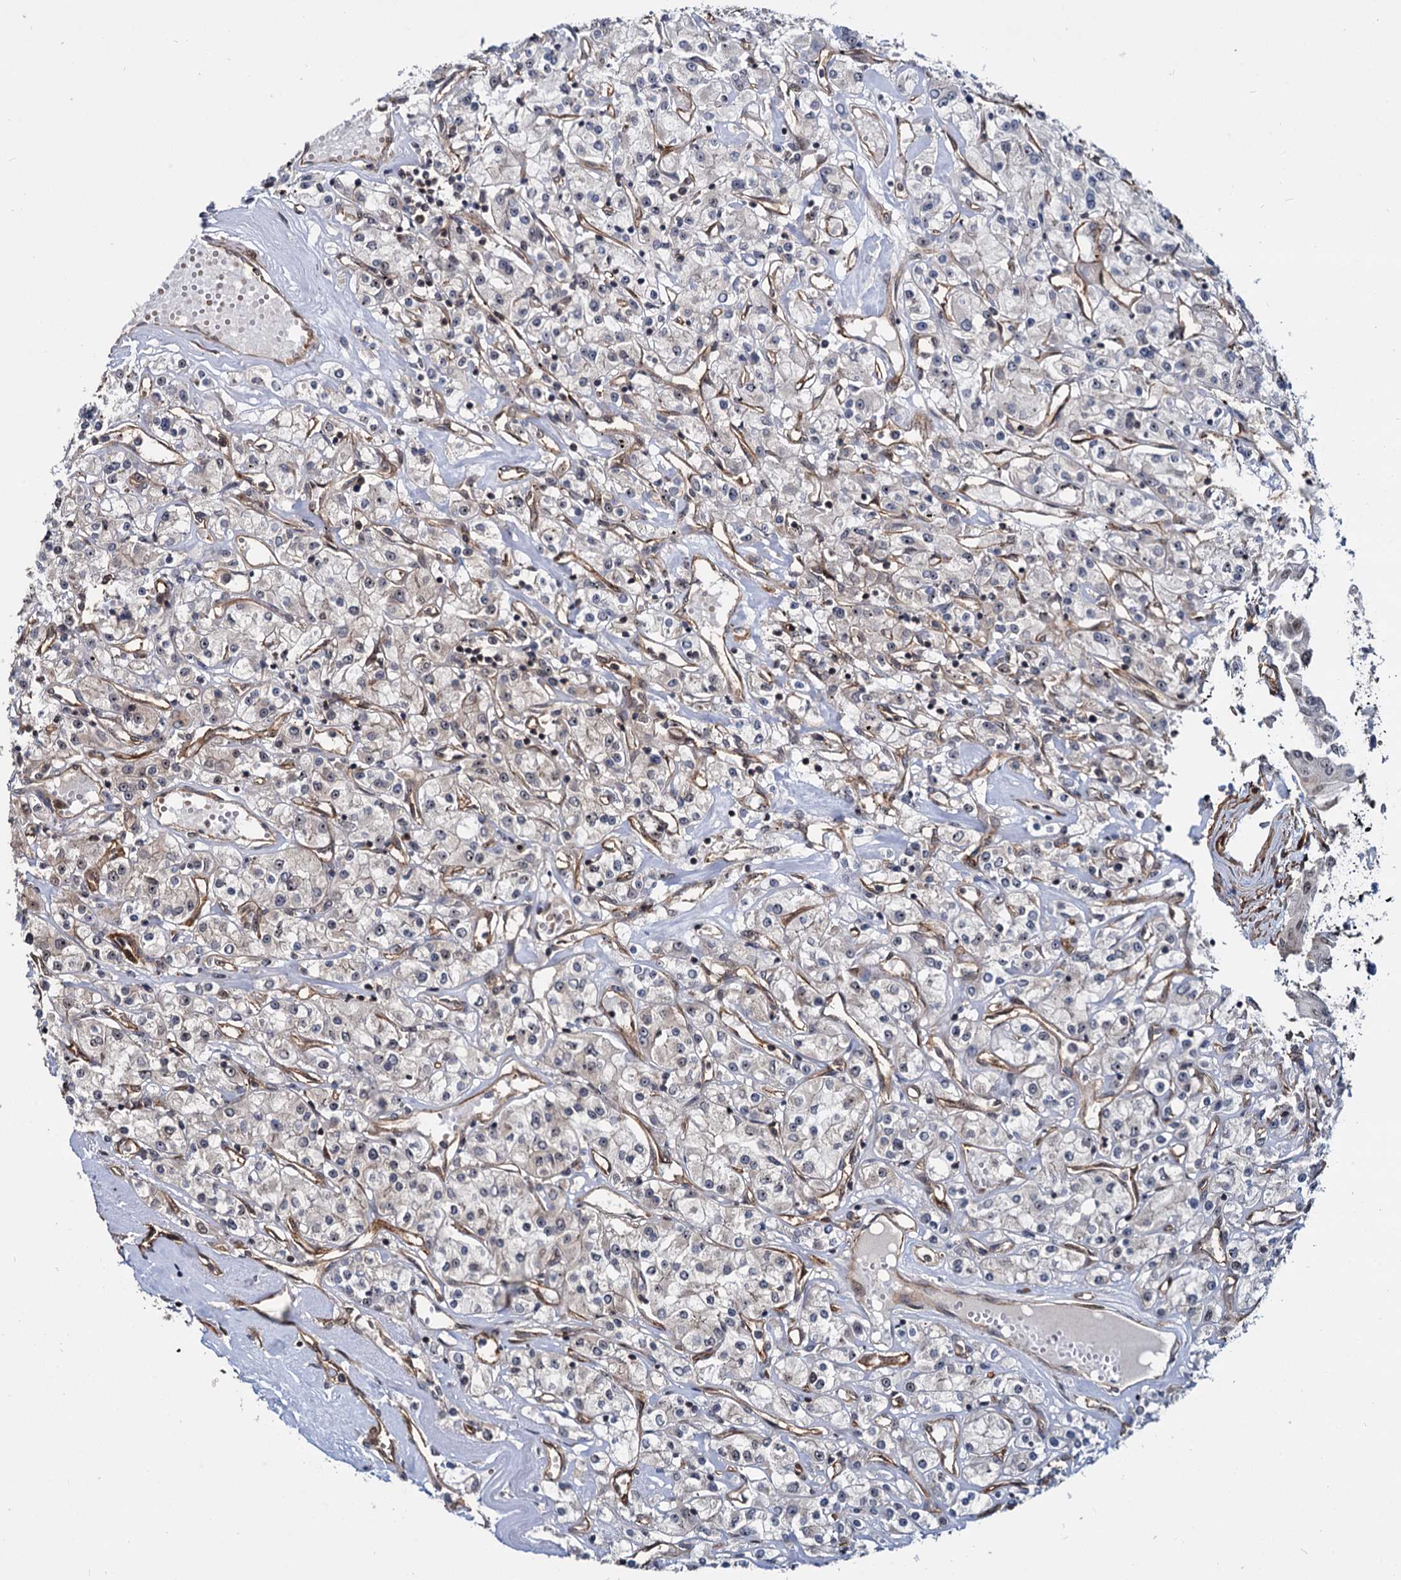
{"staining": {"intensity": "negative", "quantity": "none", "location": "none"}, "tissue": "renal cancer", "cell_type": "Tumor cells", "image_type": "cancer", "snomed": [{"axis": "morphology", "description": "Adenocarcinoma, NOS"}, {"axis": "topography", "description": "Kidney"}], "caption": "DAB (3,3'-diaminobenzidine) immunohistochemical staining of human adenocarcinoma (renal) shows no significant positivity in tumor cells.", "gene": "UBLCP1", "patient": {"sex": "female", "age": 59}}